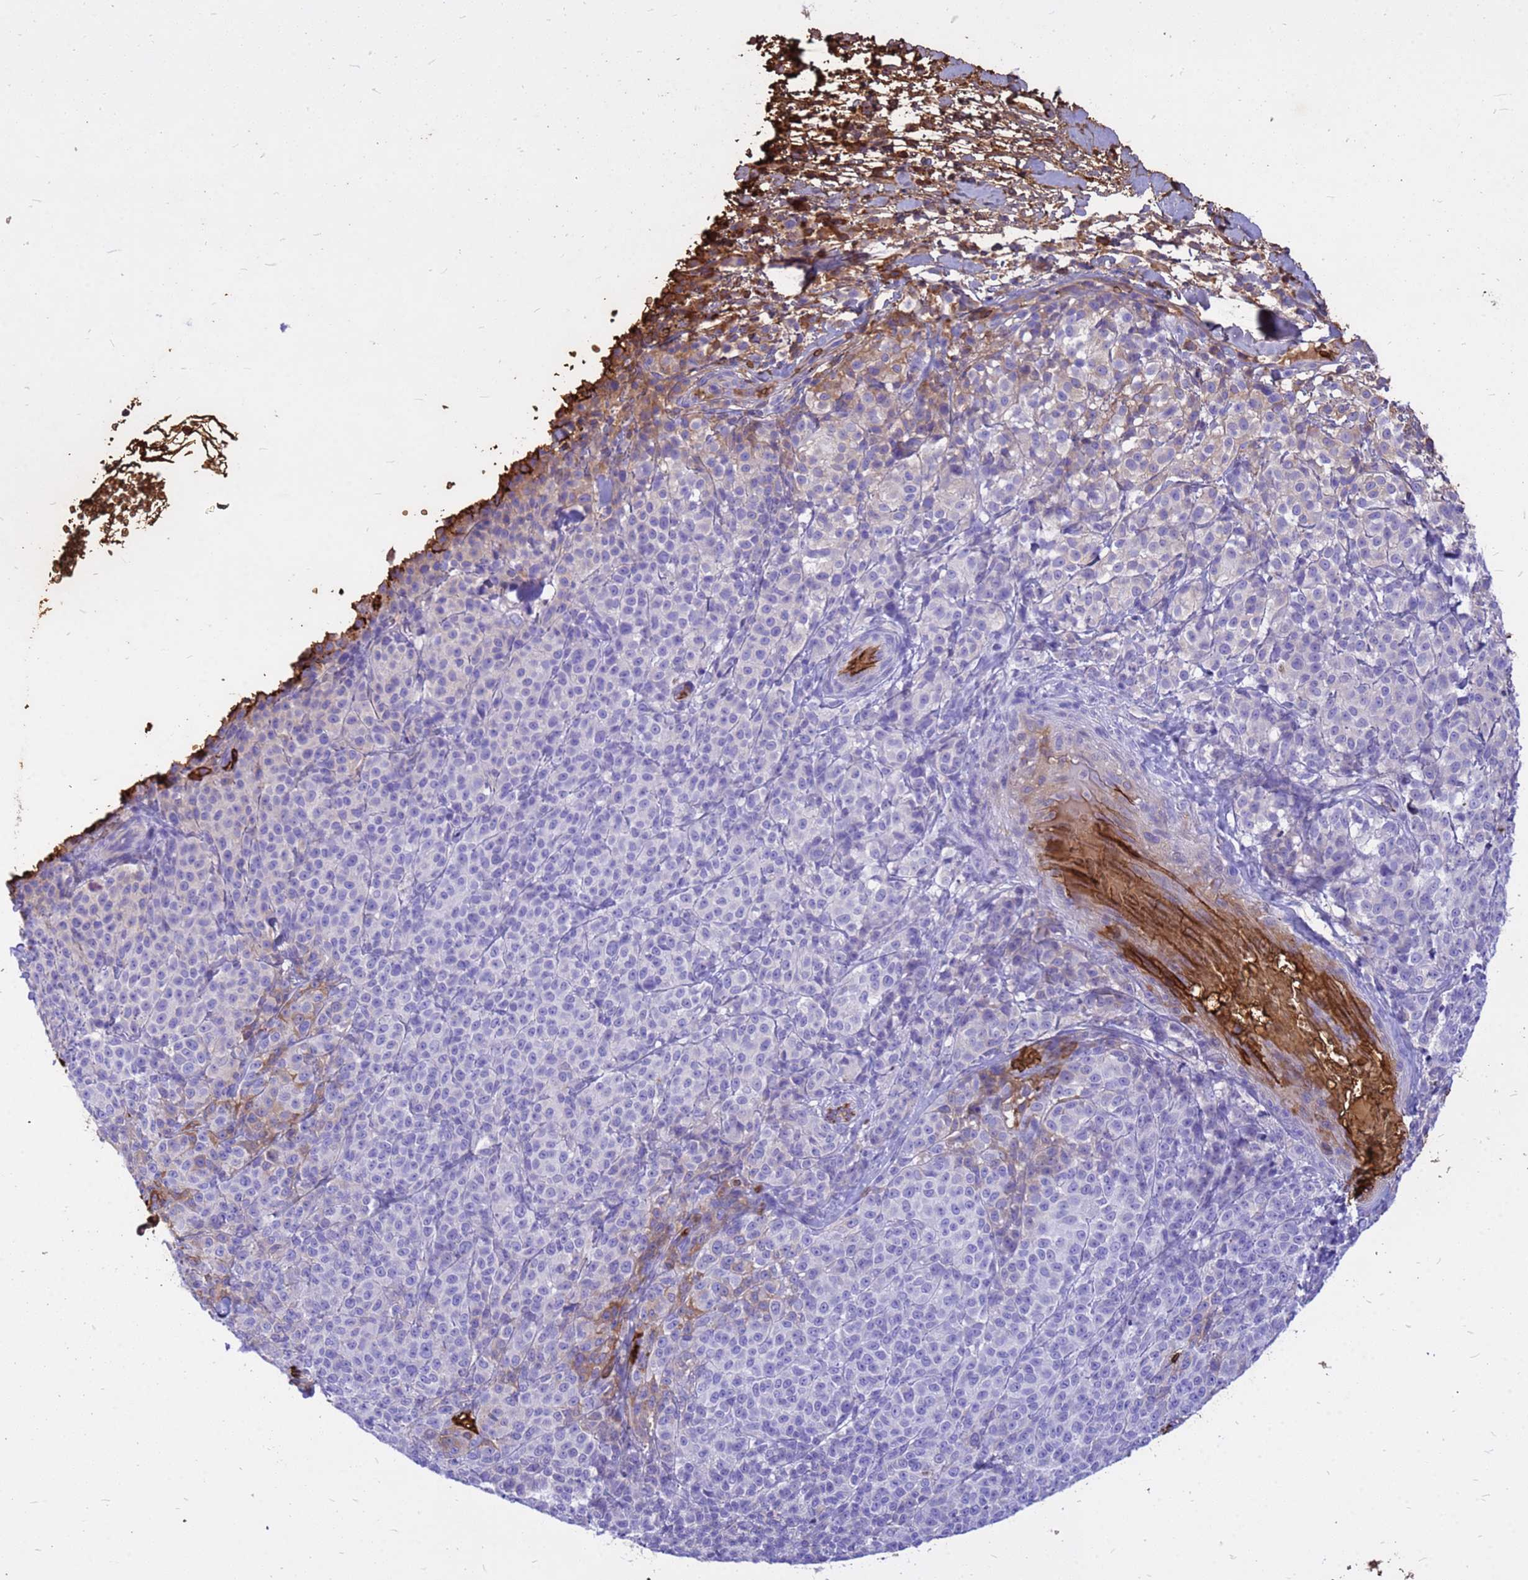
{"staining": {"intensity": "negative", "quantity": "none", "location": "none"}, "tissue": "melanoma", "cell_type": "Tumor cells", "image_type": "cancer", "snomed": [{"axis": "morphology", "description": "Normal tissue, NOS"}, {"axis": "morphology", "description": "Malignant melanoma, NOS"}, {"axis": "topography", "description": "Skin"}], "caption": "Micrograph shows no protein expression in tumor cells of melanoma tissue.", "gene": "HBA2", "patient": {"sex": "female", "age": 34}}